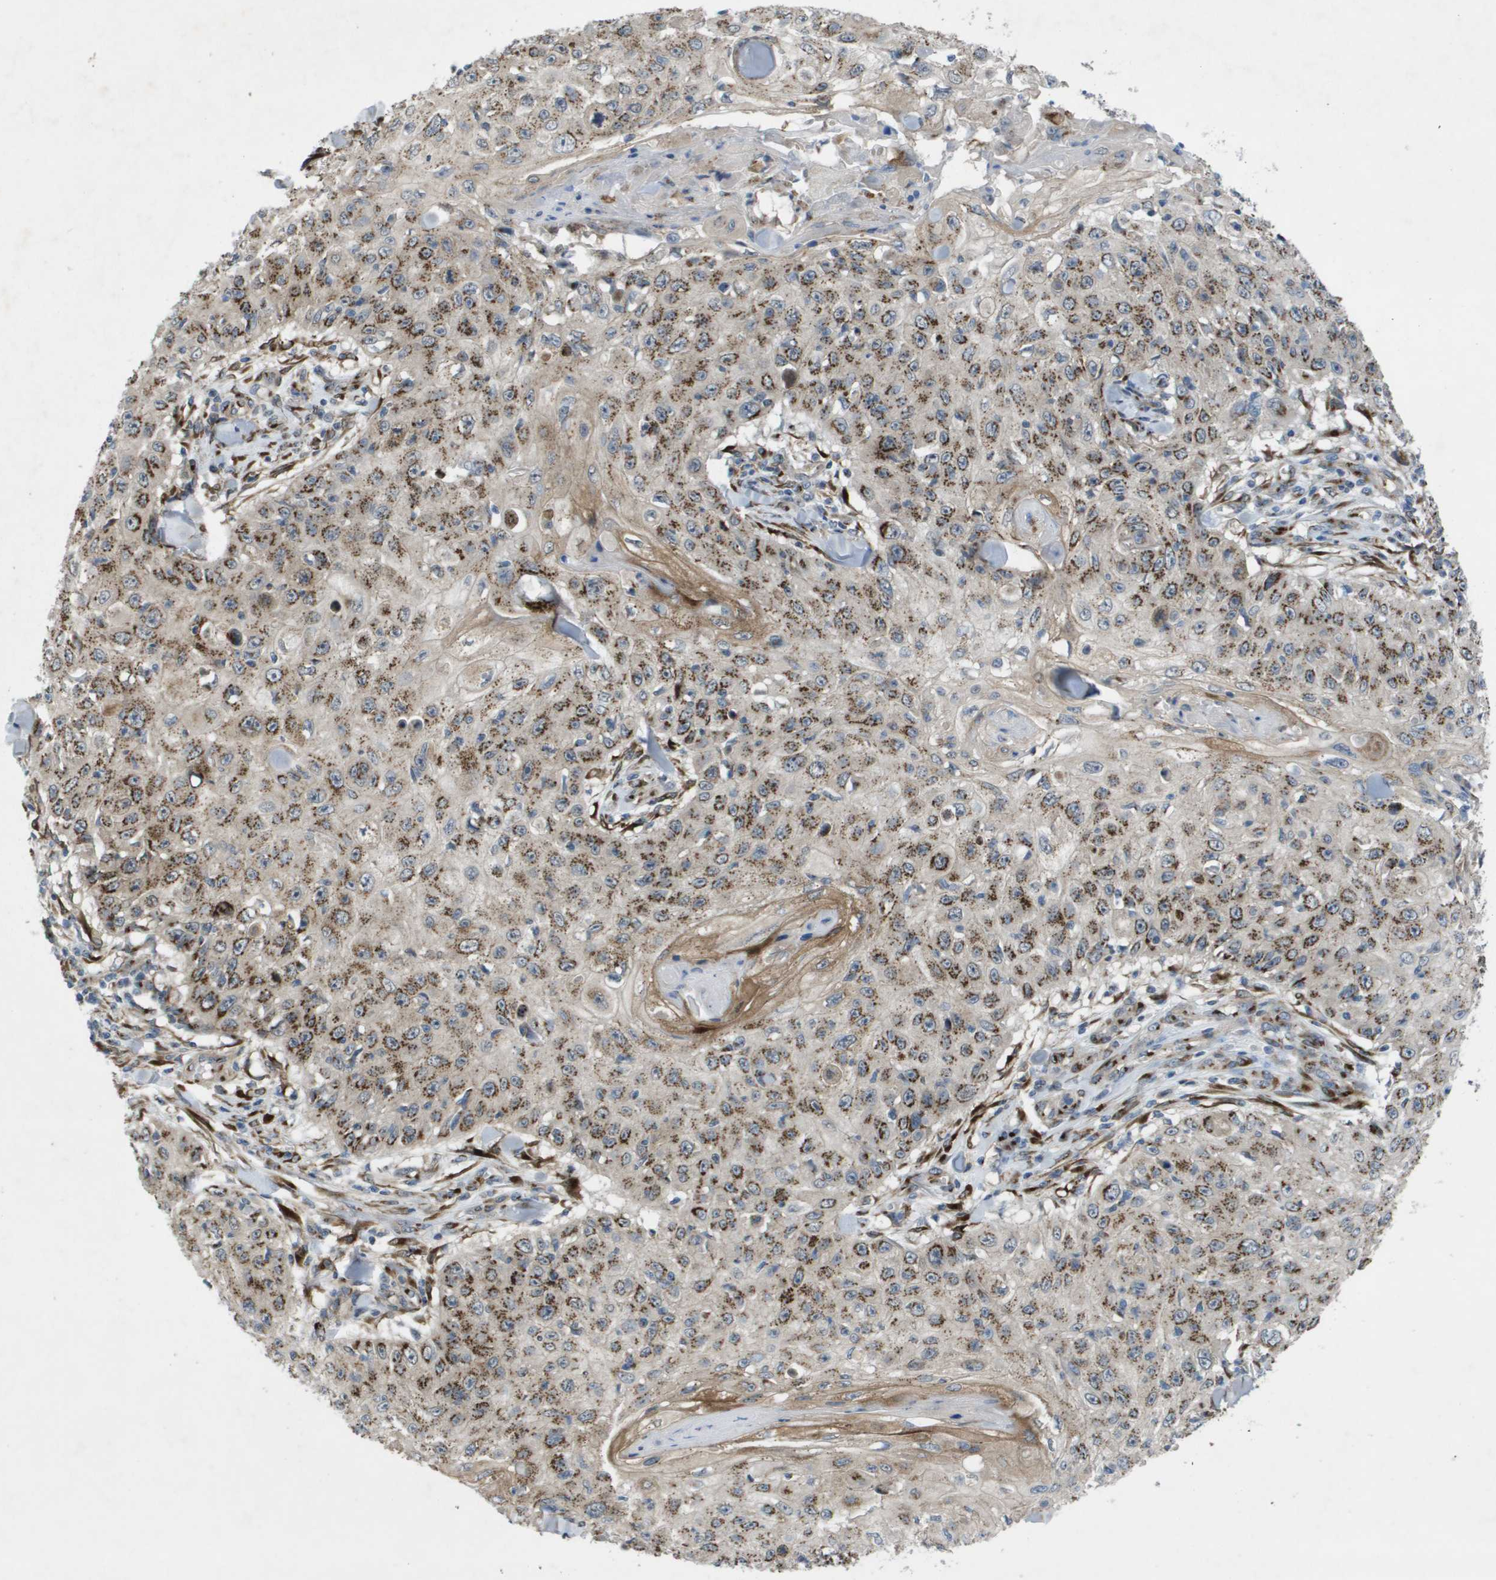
{"staining": {"intensity": "strong", "quantity": ">75%", "location": "cytoplasmic/membranous"}, "tissue": "skin cancer", "cell_type": "Tumor cells", "image_type": "cancer", "snomed": [{"axis": "morphology", "description": "Squamous cell carcinoma, NOS"}, {"axis": "topography", "description": "Skin"}], "caption": "A high amount of strong cytoplasmic/membranous positivity is present in approximately >75% of tumor cells in skin cancer tissue.", "gene": "QSOX2", "patient": {"sex": "male", "age": 86}}